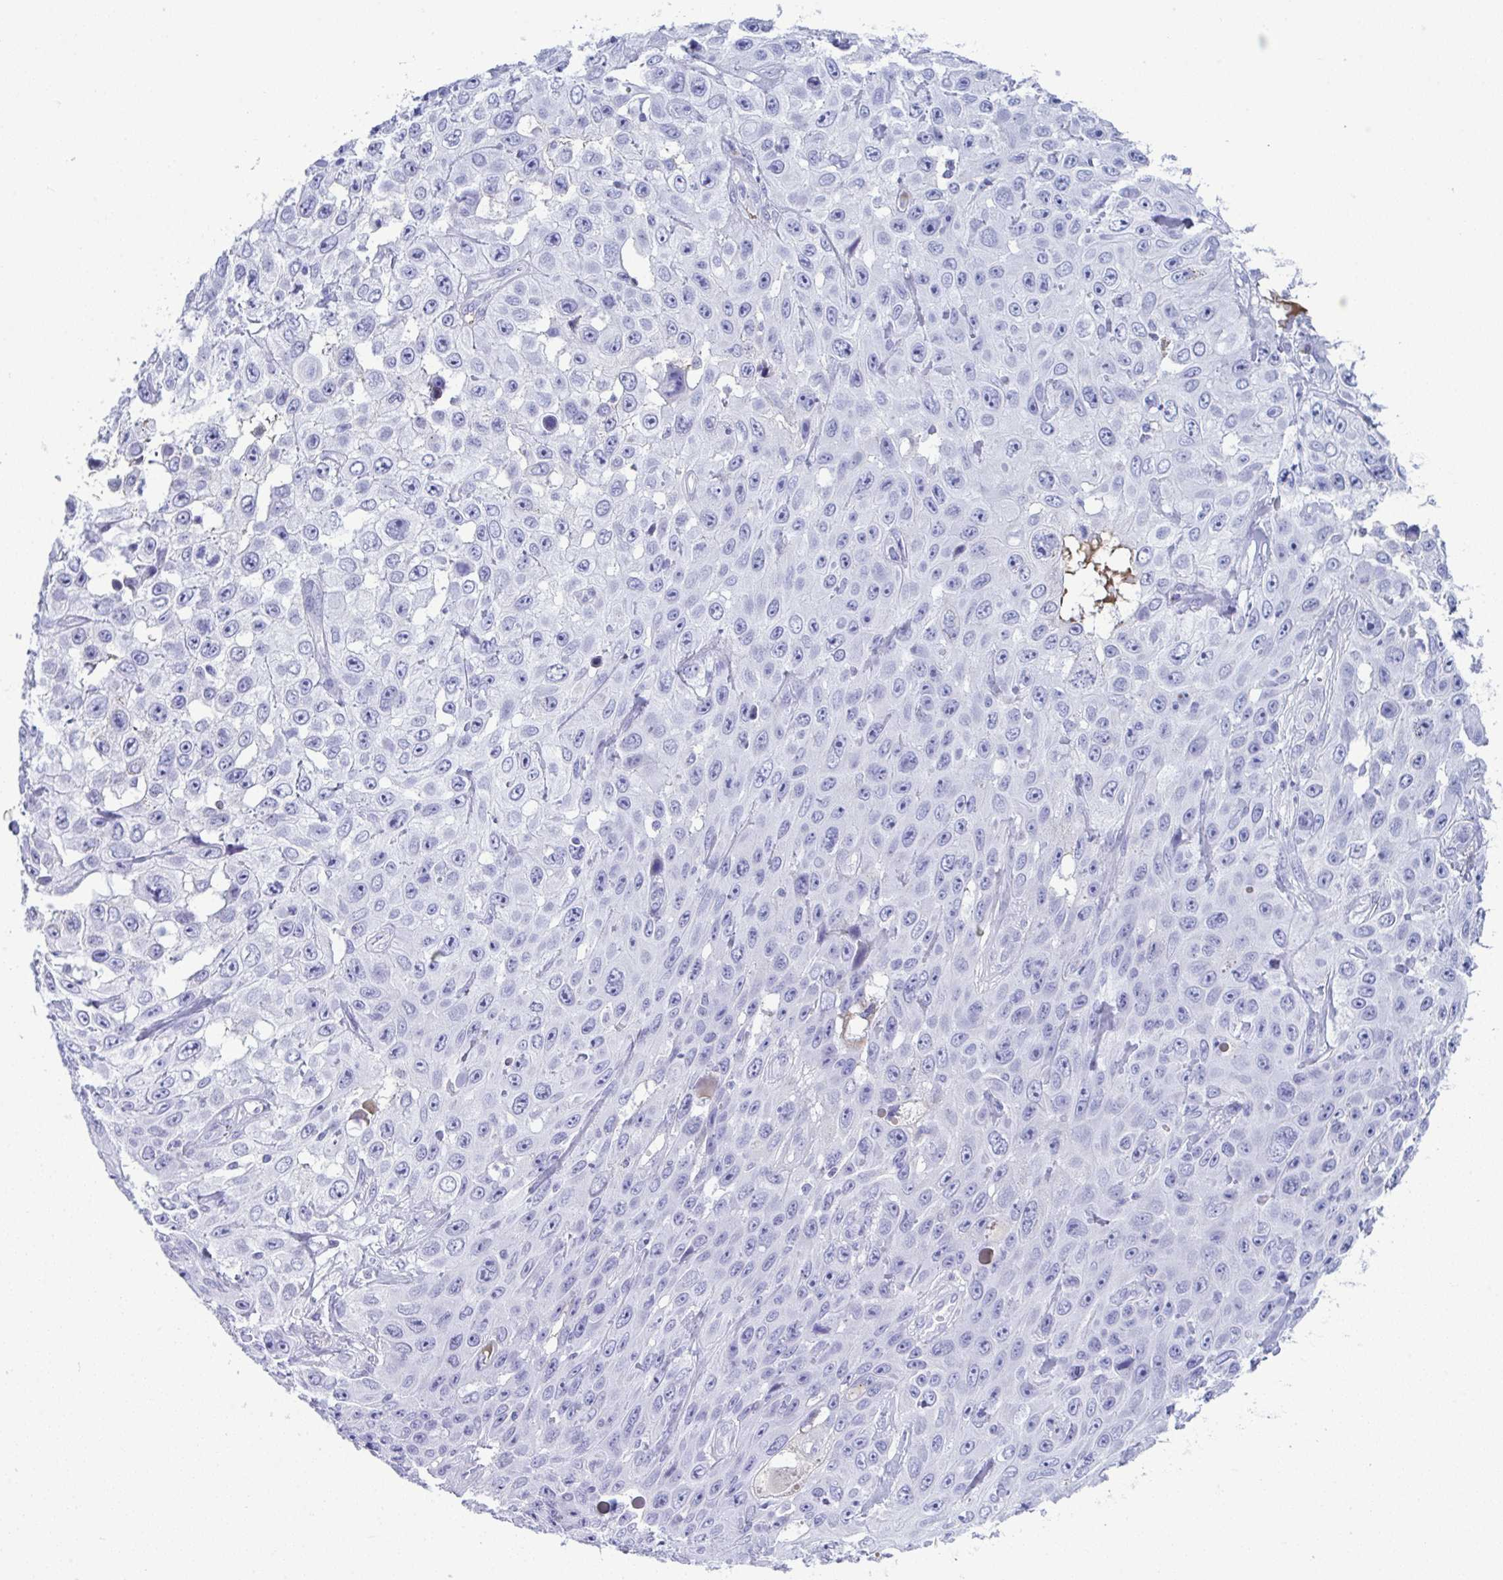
{"staining": {"intensity": "negative", "quantity": "none", "location": "none"}, "tissue": "skin cancer", "cell_type": "Tumor cells", "image_type": "cancer", "snomed": [{"axis": "morphology", "description": "Squamous cell carcinoma, NOS"}, {"axis": "topography", "description": "Skin"}], "caption": "IHC micrograph of neoplastic tissue: human skin squamous cell carcinoma stained with DAB (3,3'-diaminobenzidine) shows no significant protein staining in tumor cells. Brightfield microscopy of immunohistochemistry stained with DAB (3,3'-diaminobenzidine) (brown) and hematoxylin (blue), captured at high magnification.", "gene": "JCHAIN", "patient": {"sex": "male", "age": 82}}